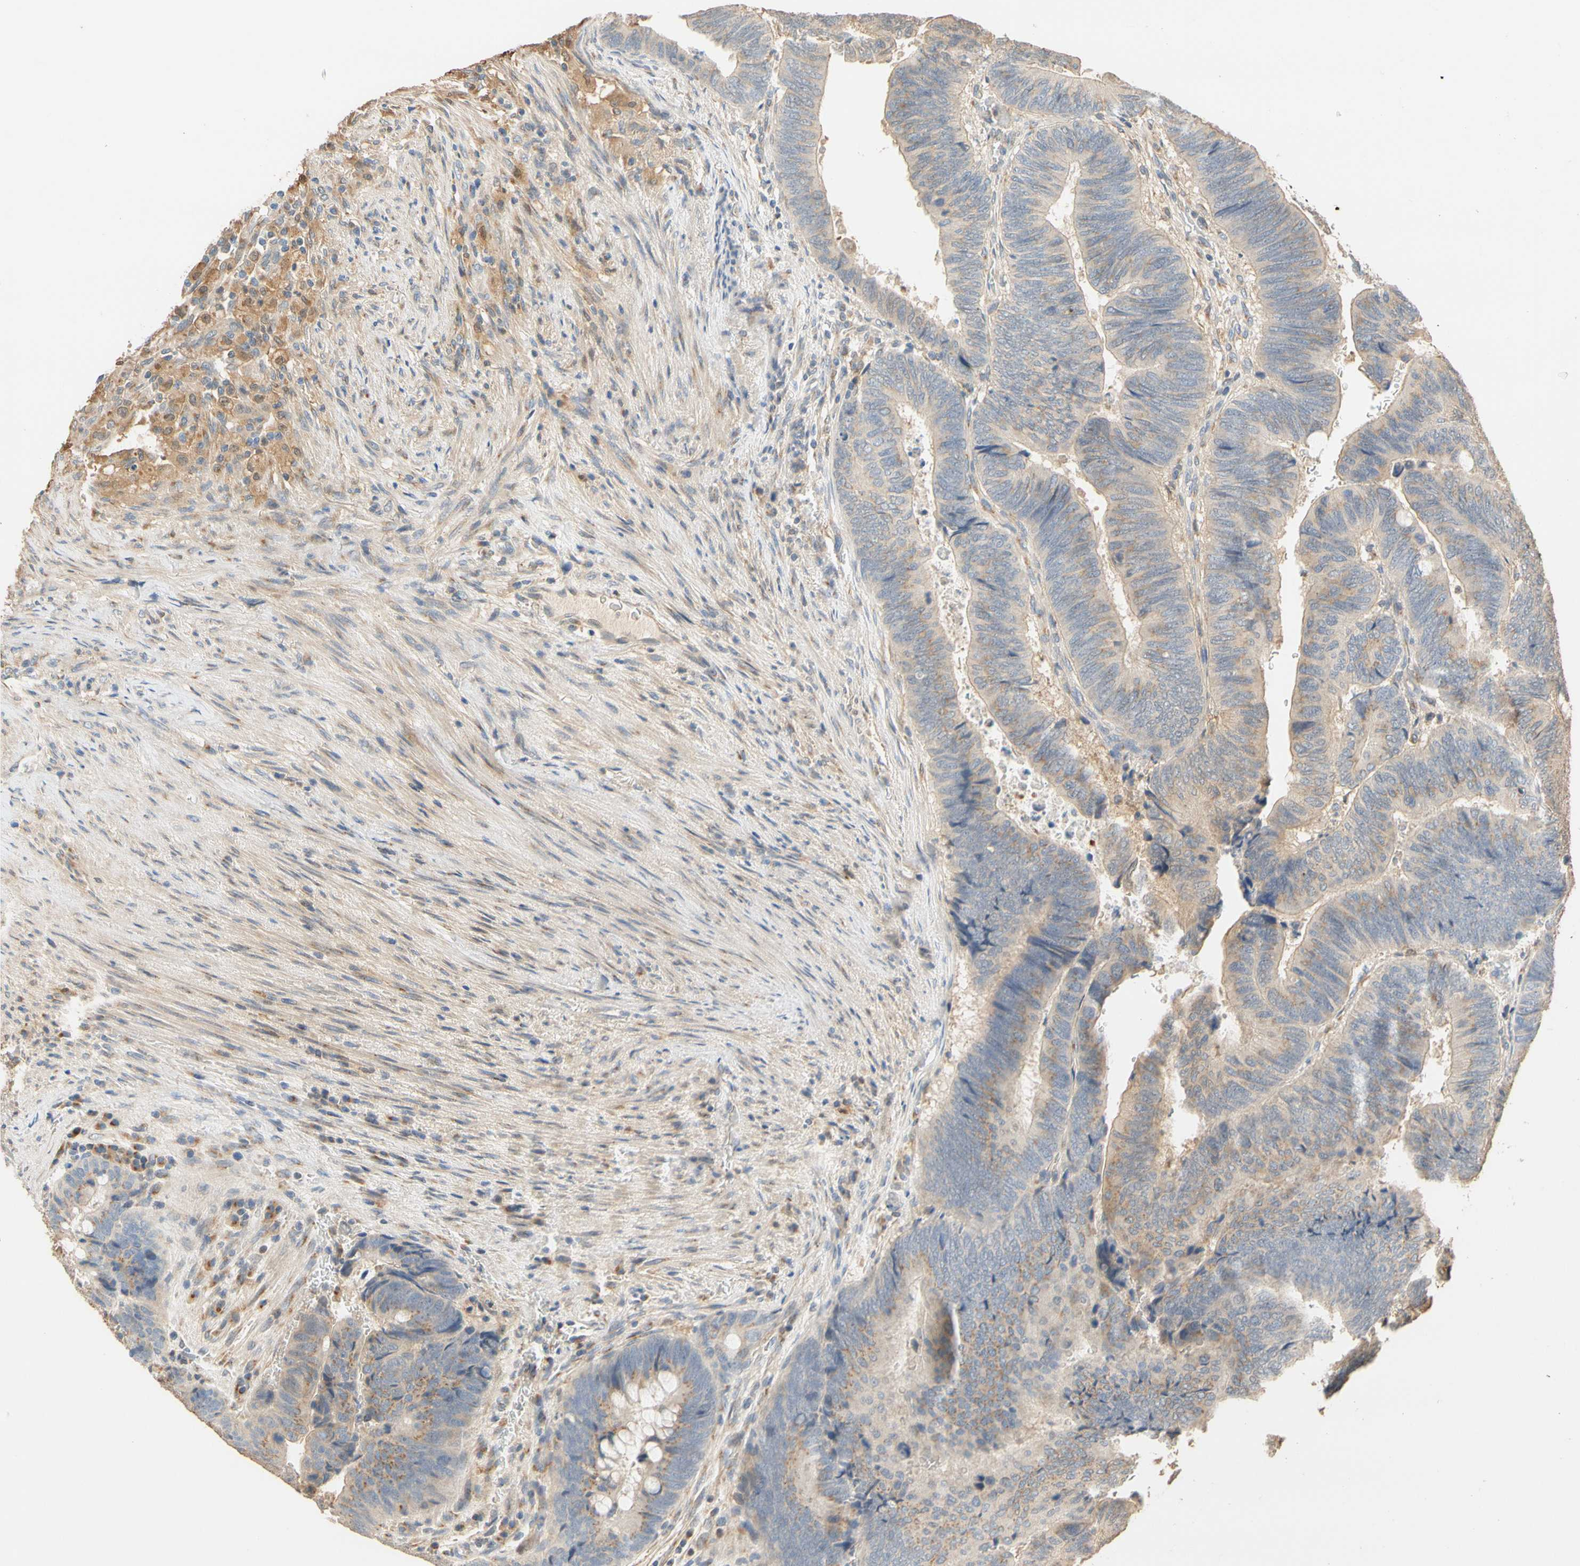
{"staining": {"intensity": "weak", "quantity": ">75%", "location": "cytoplasmic/membranous"}, "tissue": "colorectal cancer", "cell_type": "Tumor cells", "image_type": "cancer", "snomed": [{"axis": "morphology", "description": "Normal tissue, NOS"}, {"axis": "morphology", "description": "Adenocarcinoma, NOS"}, {"axis": "topography", "description": "Rectum"}, {"axis": "topography", "description": "Peripheral nerve tissue"}], "caption": "IHC image of neoplastic tissue: human adenocarcinoma (colorectal) stained using IHC displays low levels of weak protein expression localized specifically in the cytoplasmic/membranous of tumor cells, appearing as a cytoplasmic/membranous brown color.", "gene": "GPSM2", "patient": {"sex": "male", "age": 92}}